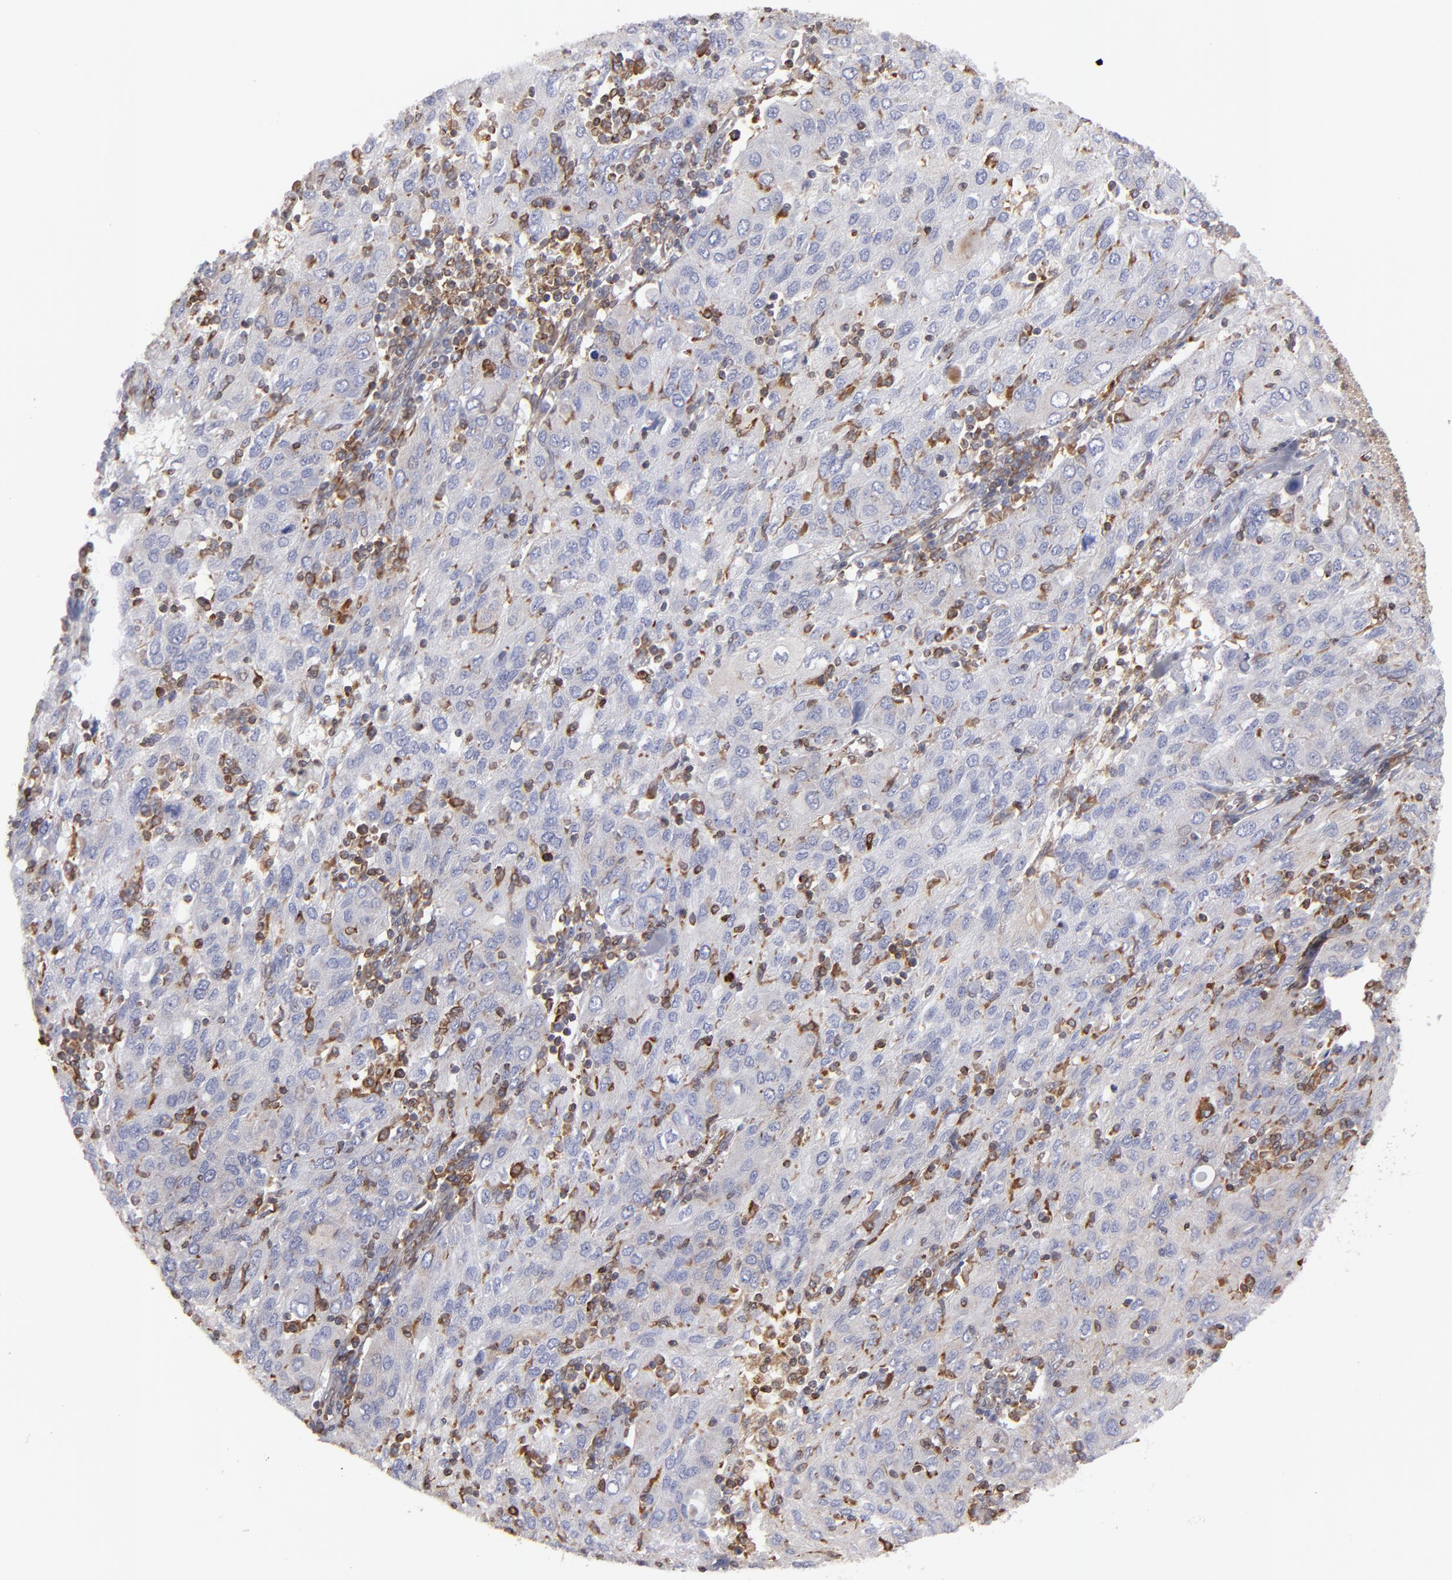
{"staining": {"intensity": "weak", "quantity": "25%-75%", "location": "cytoplasmic/membranous"}, "tissue": "ovarian cancer", "cell_type": "Tumor cells", "image_type": "cancer", "snomed": [{"axis": "morphology", "description": "Carcinoma, endometroid"}, {"axis": "topography", "description": "Ovary"}], "caption": "An immunohistochemistry micrograph of neoplastic tissue is shown. Protein staining in brown shows weak cytoplasmic/membranous positivity in ovarian endometroid carcinoma within tumor cells.", "gene": "TMX1", "patient": {"sex": "female", "age": 50}}